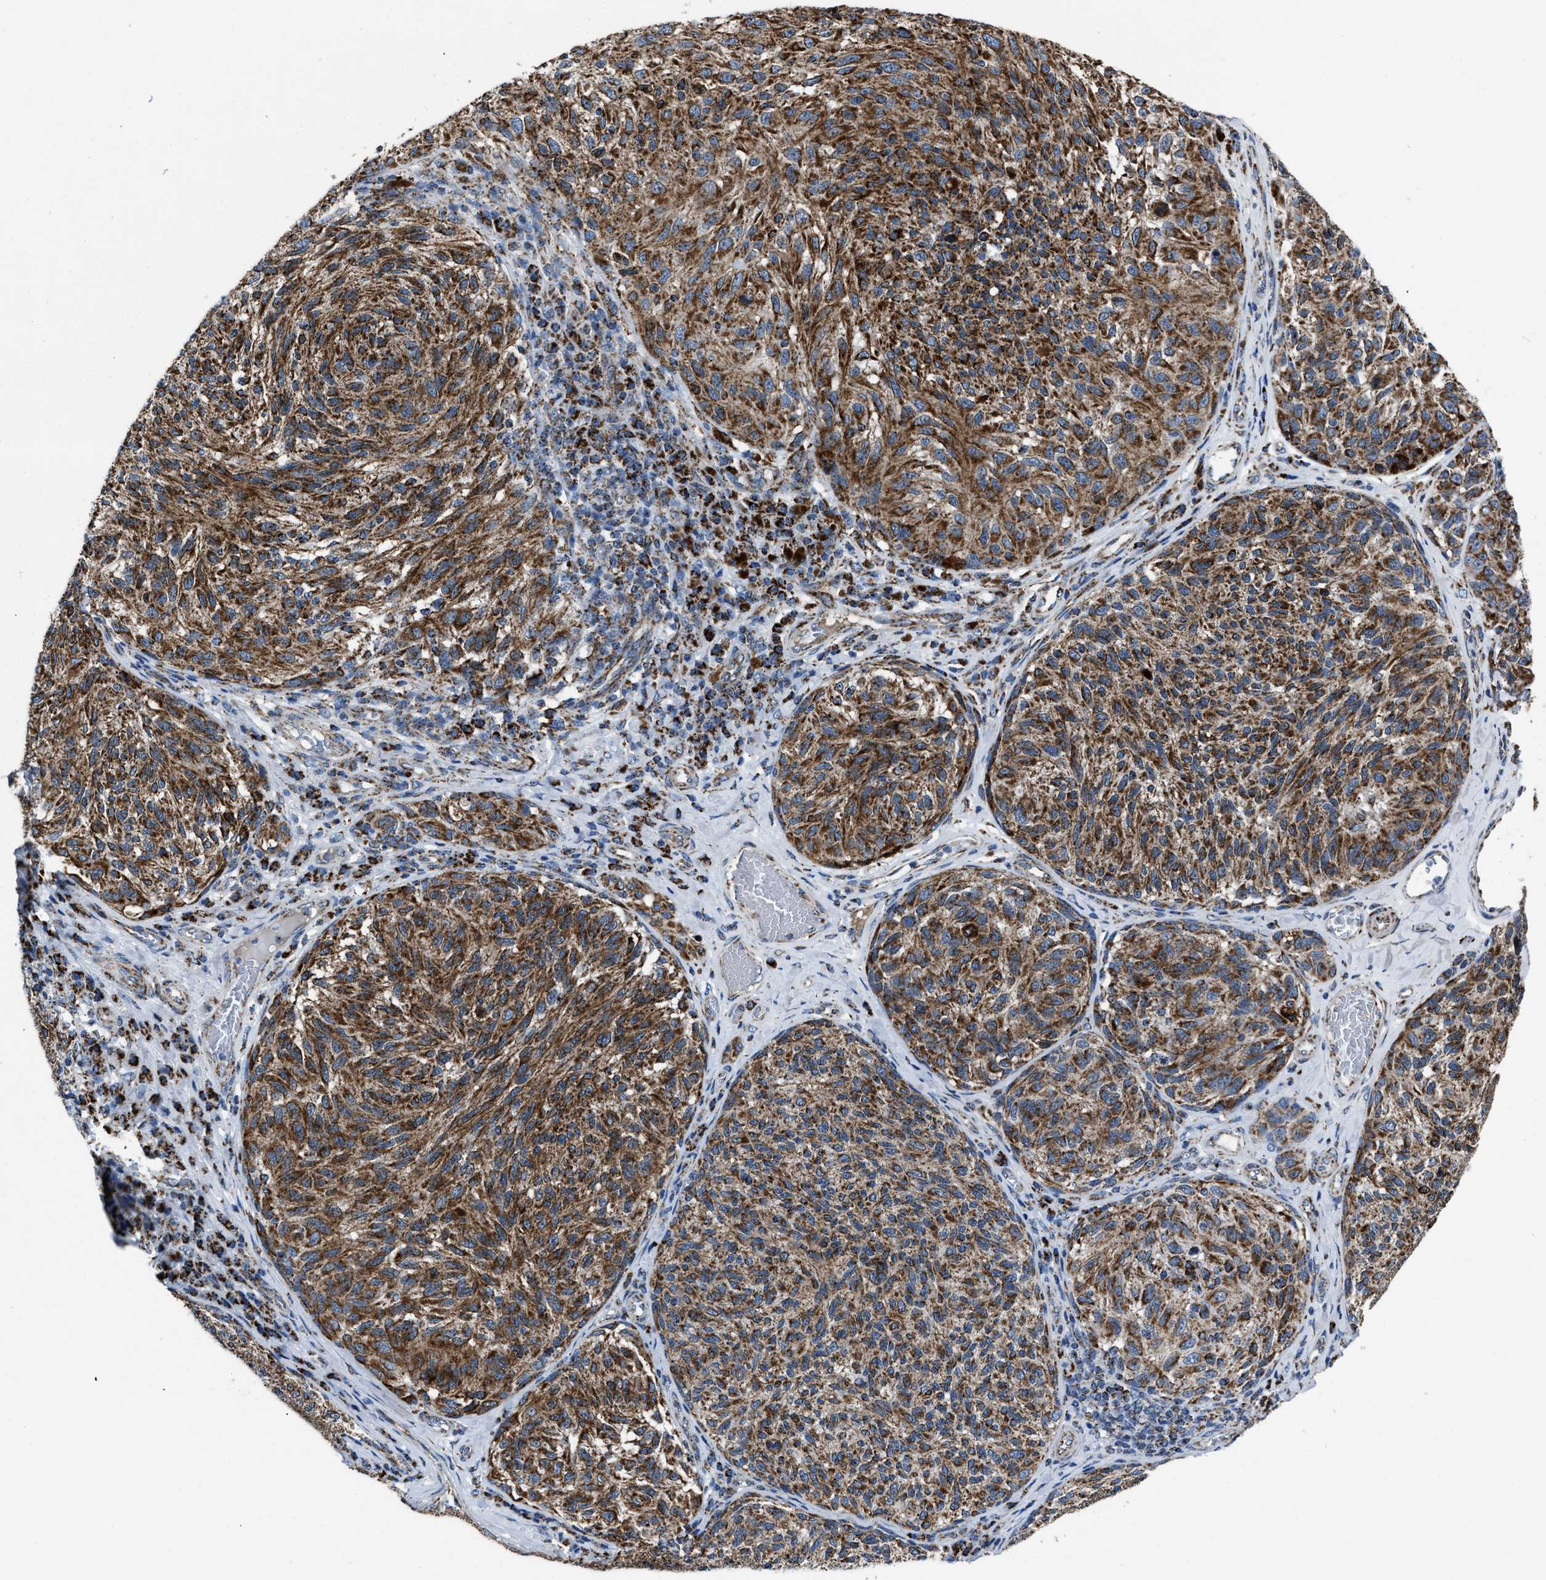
{"staining": {"intensity": "strong", "quantity": ">75%", "location": "cytoplasmic/membranous"}, "tissue": "melanoma", "cell_type": "Tumor cells", "image_type": "cancer", "snomed": [{"axis": "morphology", "description": "Malignant melanoma, NOS"}, {"axis": "topography", "description": "Skin"}], "caption": "Immunohistochemistry of melanoma demonstrates high levels of strong cytoplasmic/membranous expression in about >75% of tumor cells. Using DAB (3,3'-diaminobenzidine) (brown) and hematoxylin (blue) stains, captured at high magnification using brightfield microscopy.", "gene": "NSD3", "patient": {"sex": "female", "age": 73}}